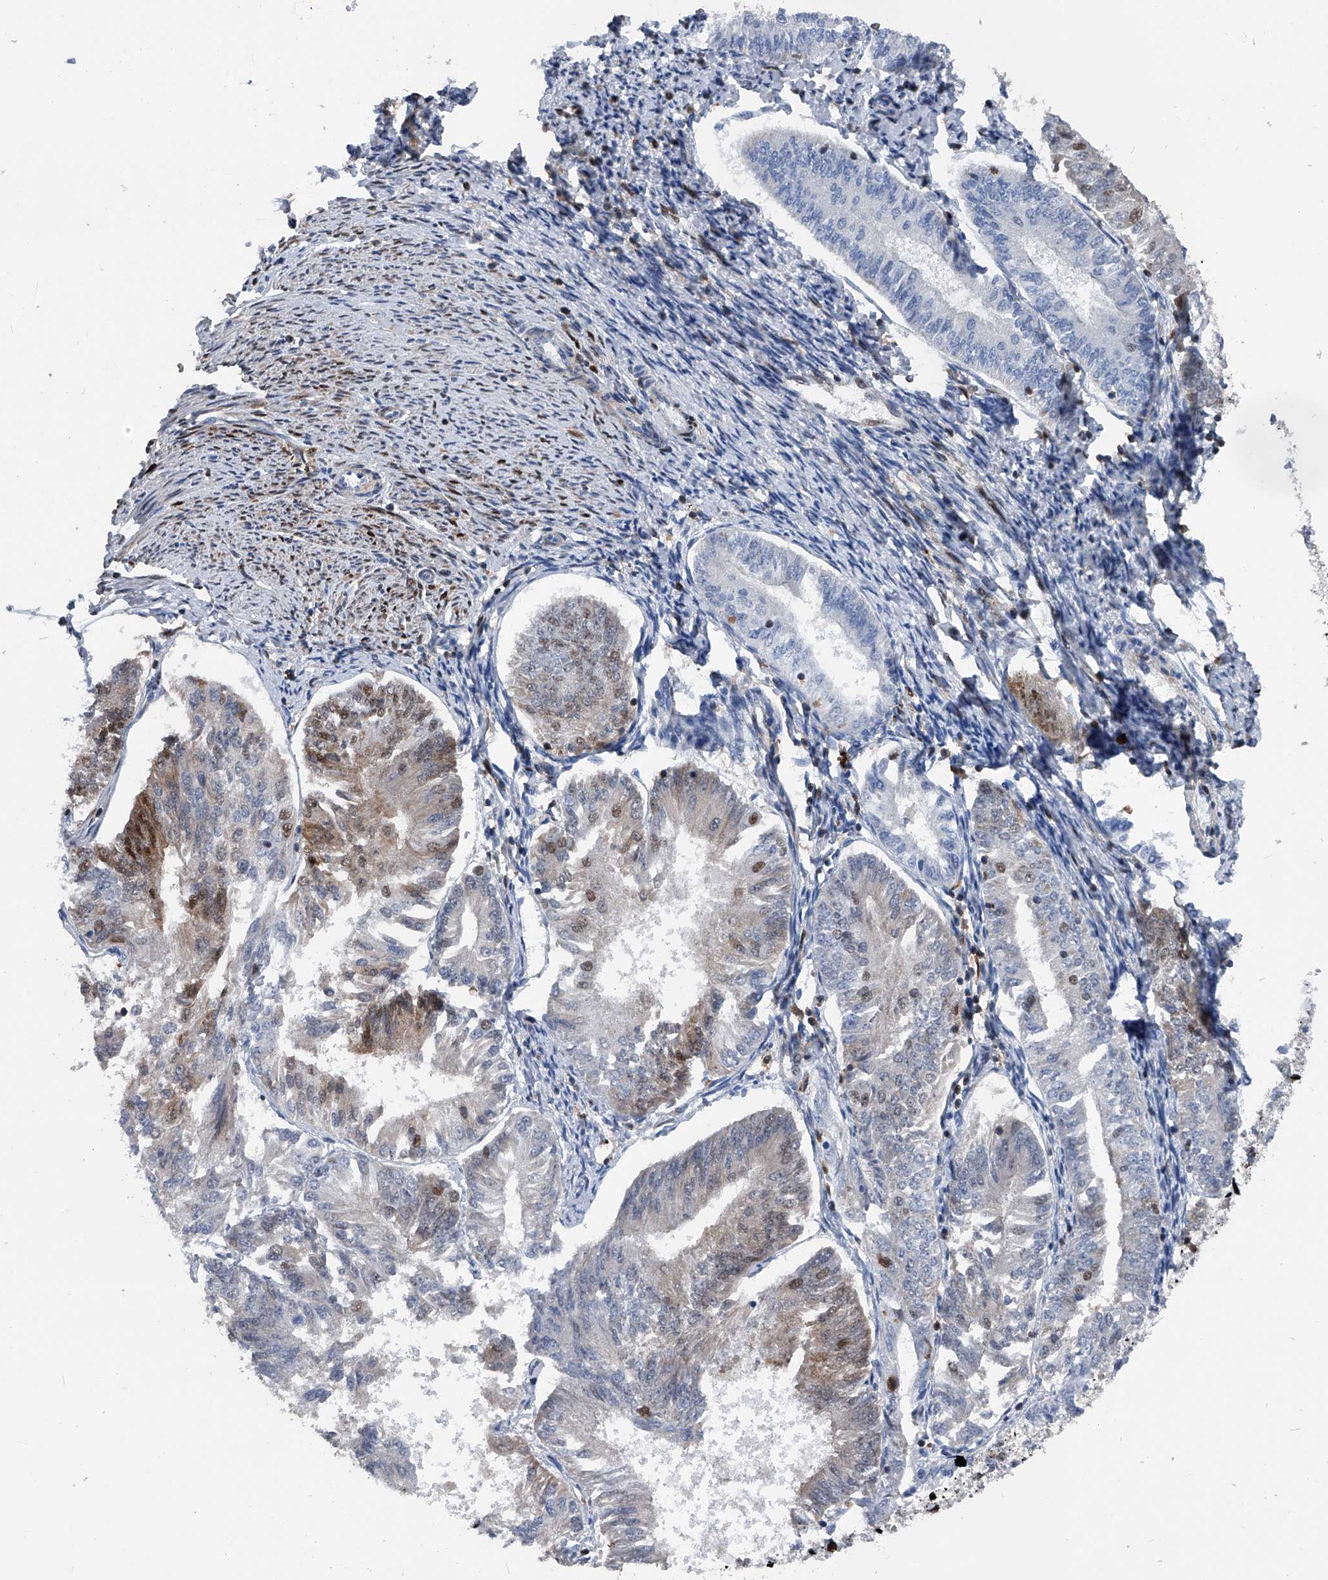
{"staining": {"intensity": "moderate", "quantity": "<25%", "location": "cytoplasmic/membranous,nuclear"}, "tissue": "endometrial cancer", "cell_type": "Tumor cells", "image_type": "cancer", "snomed": [{"axis": "morphology", "description": "Adenocarcinoma, NOS"}, {"axis": "topography", "description": "Endometrium"}], "caption": "This image displays endometrial cancer (adenocarcinoma) stained with immunohistochemistry (IHC) to label a protein in brown. The cytoplasmic/membranous and nuclear of tumor cells show moderate positivity for the protein. Nuclei are counter-stained blue.", "gene": "FKBP5", "patient": {"sex": "female", "age": 58}}